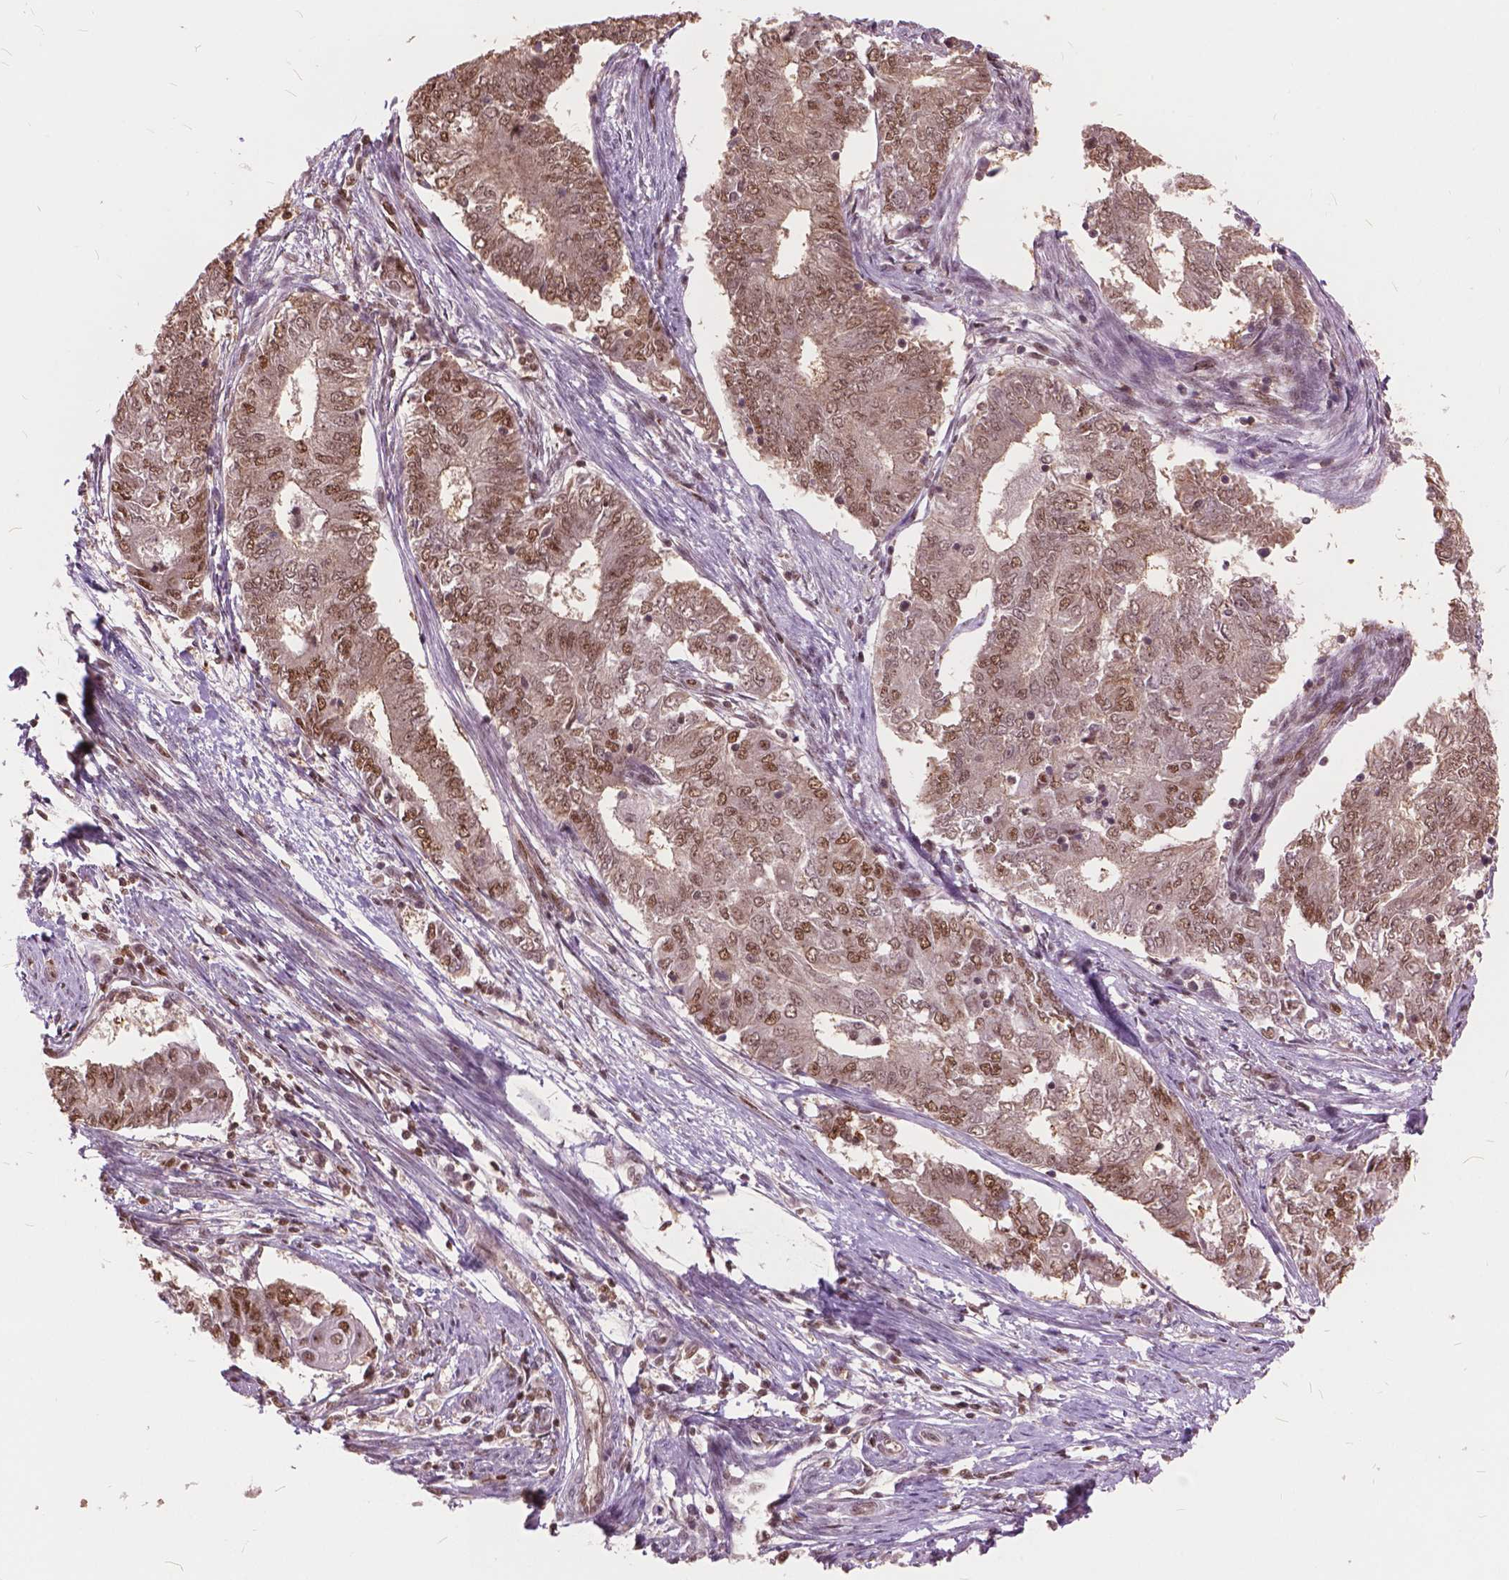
{"staining": {"intensity": "moderate", "quantity": ">75%", "location": "nuclear"}, "tissue": "endometrial cancer", "cell_type": "Tumor cells", "image_type": "cancer", "snomed": [{"axis": "morphology", "description": "Adenocarcinoma, NOS"}, {"axis": "topography", "description": "Endometrium"}], "caption": "Brown immunohistochemical staining in human endometrial adenocarcinoma reveals moderate nuclear staining in approximately >75% of tumor cells.", "gene": "ANP32B", "patient": {"sex": "female", "age": 62}}